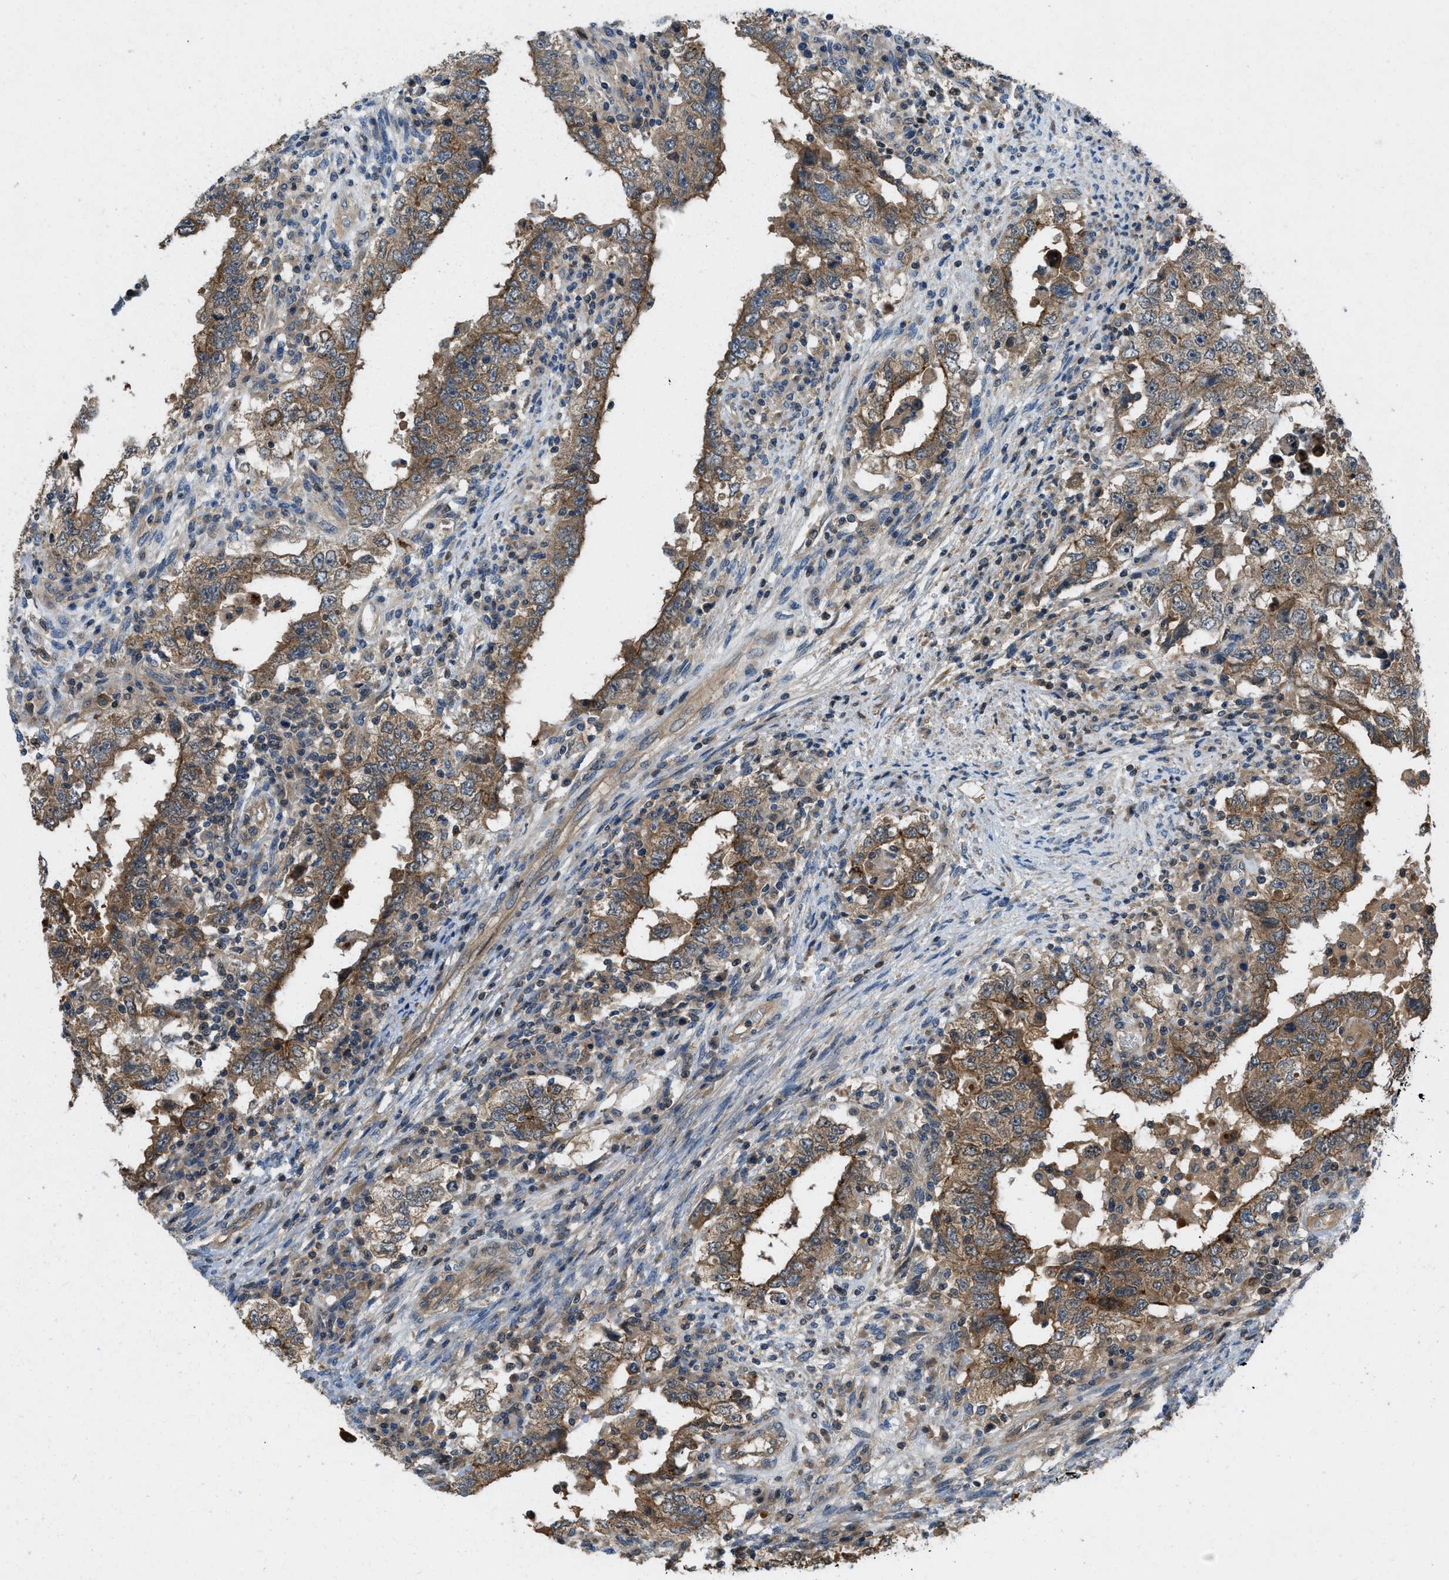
{"staining": {"intensity": "moderate", "quantity": ">75%", "location": "cytoplasmic/membranous"}, "tissue": "testis cancer", "cell_type": "Tumor cells", "image_type": "cancer", "snomed": [{"axis": "morphology", "description": "Carcinoma, Embryonal, NOS"}, {"axis": "topography", "description": "Testis"}], "caption": "Human testis cancer (embryonal carcinoma) stained for a protein (brown) displays moderate cytoplasmic/membranous positive positivity in about >75% of tumor cells.", "gene": "GPR31", "patient": {"sex": "male", "age": 26}}